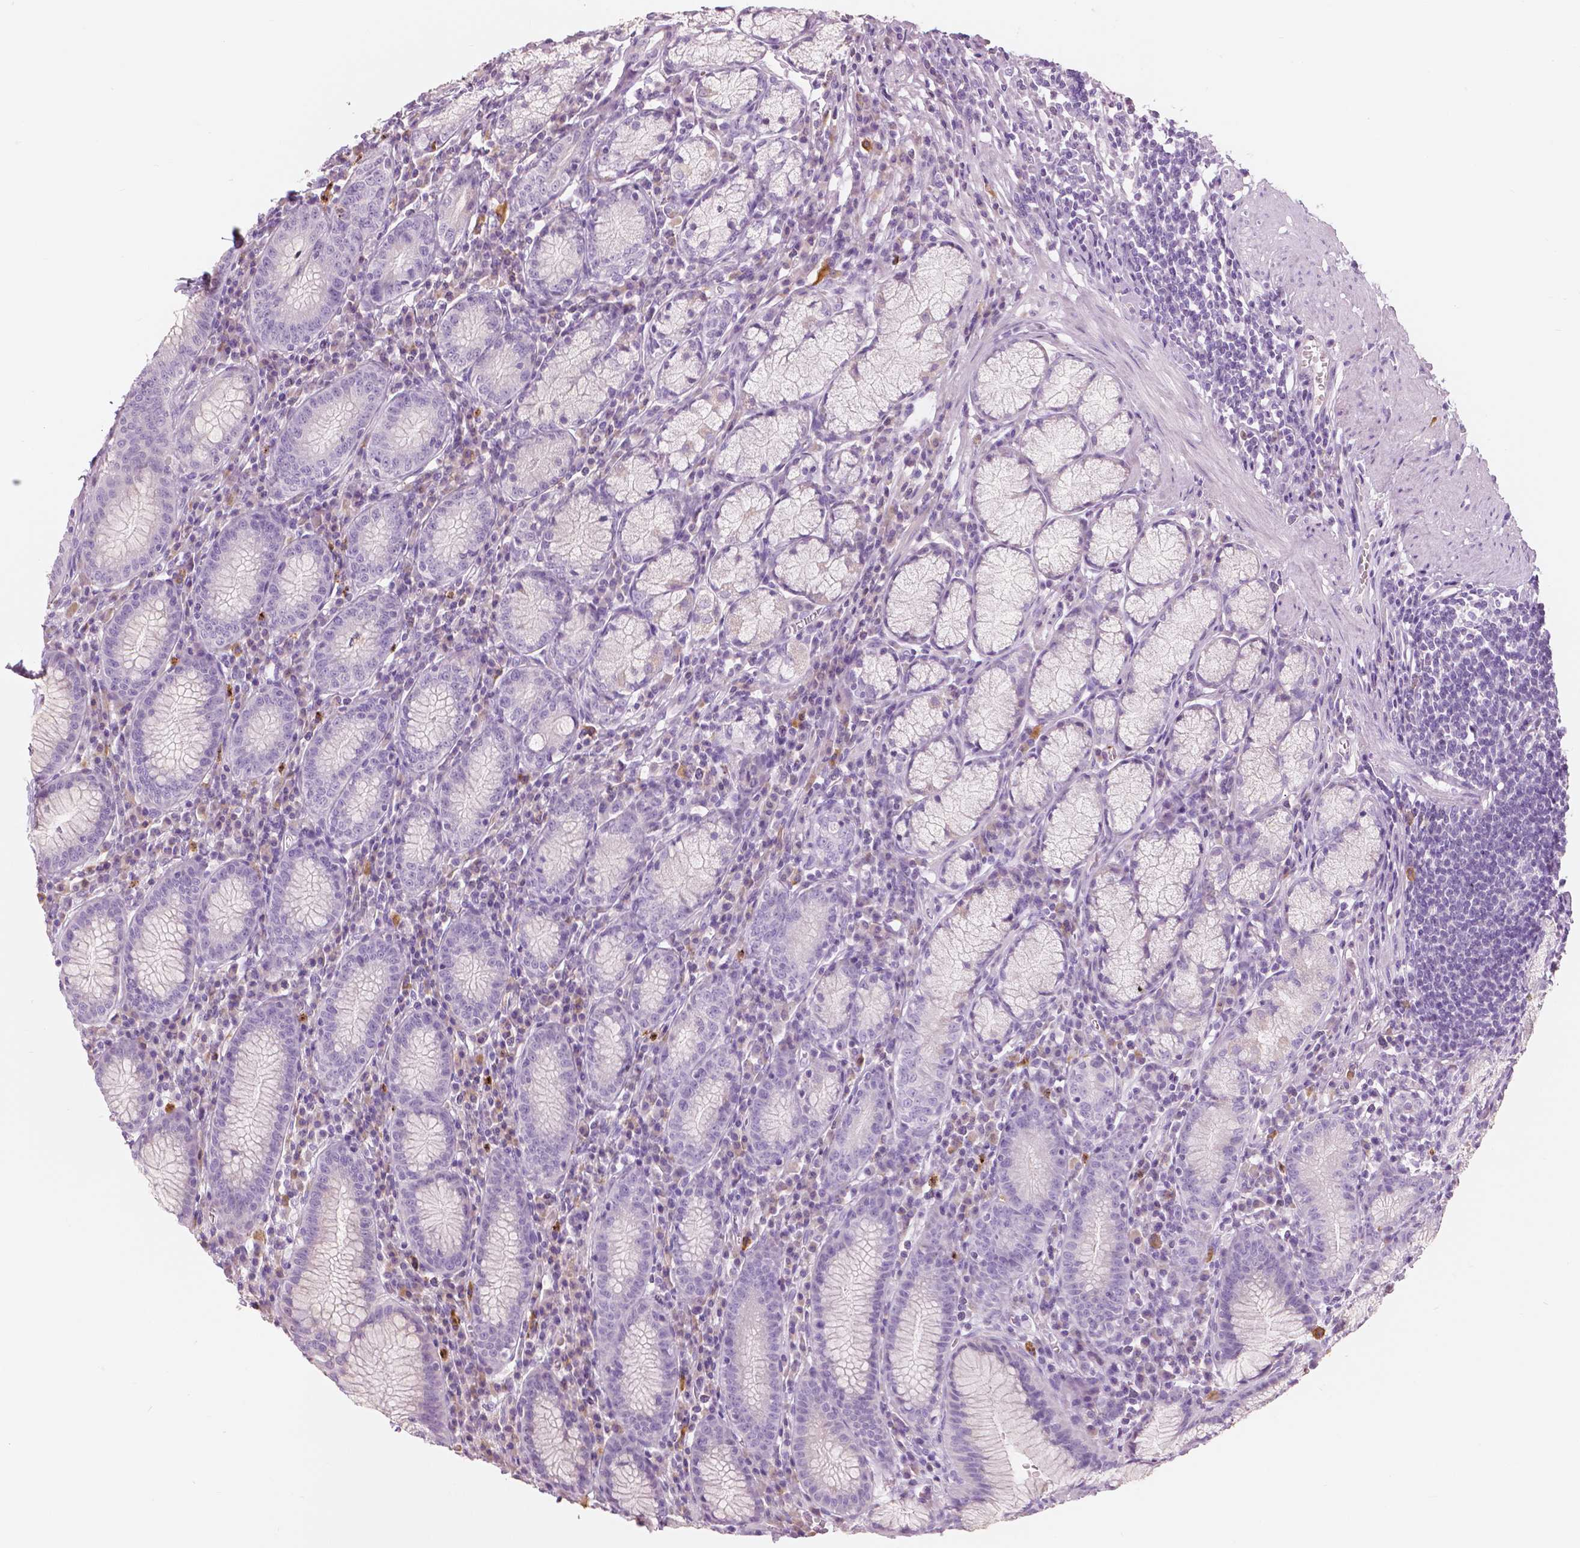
{"staining": {"intensity": "weak", "quantity": "<25%", "location": "cytoplasmic/membranous"}, "tissue": "stomach", "cell_type": "Glandular cells", "image_type": "normal", "snomed": [{"axis": "morphology", "description": "Normal tissue, NOS"}, {"axis": "topography", "description": "Stomach"}], "caption": "Glandular cells show no significant staining in benign stomach. (DAB (3,3'-diaminobenzidine) immunohistochemistry (IHC) with hematoxylin counter stain).", "gene": "CXCR2", "patient": {"sex": "male", "age": 55}}